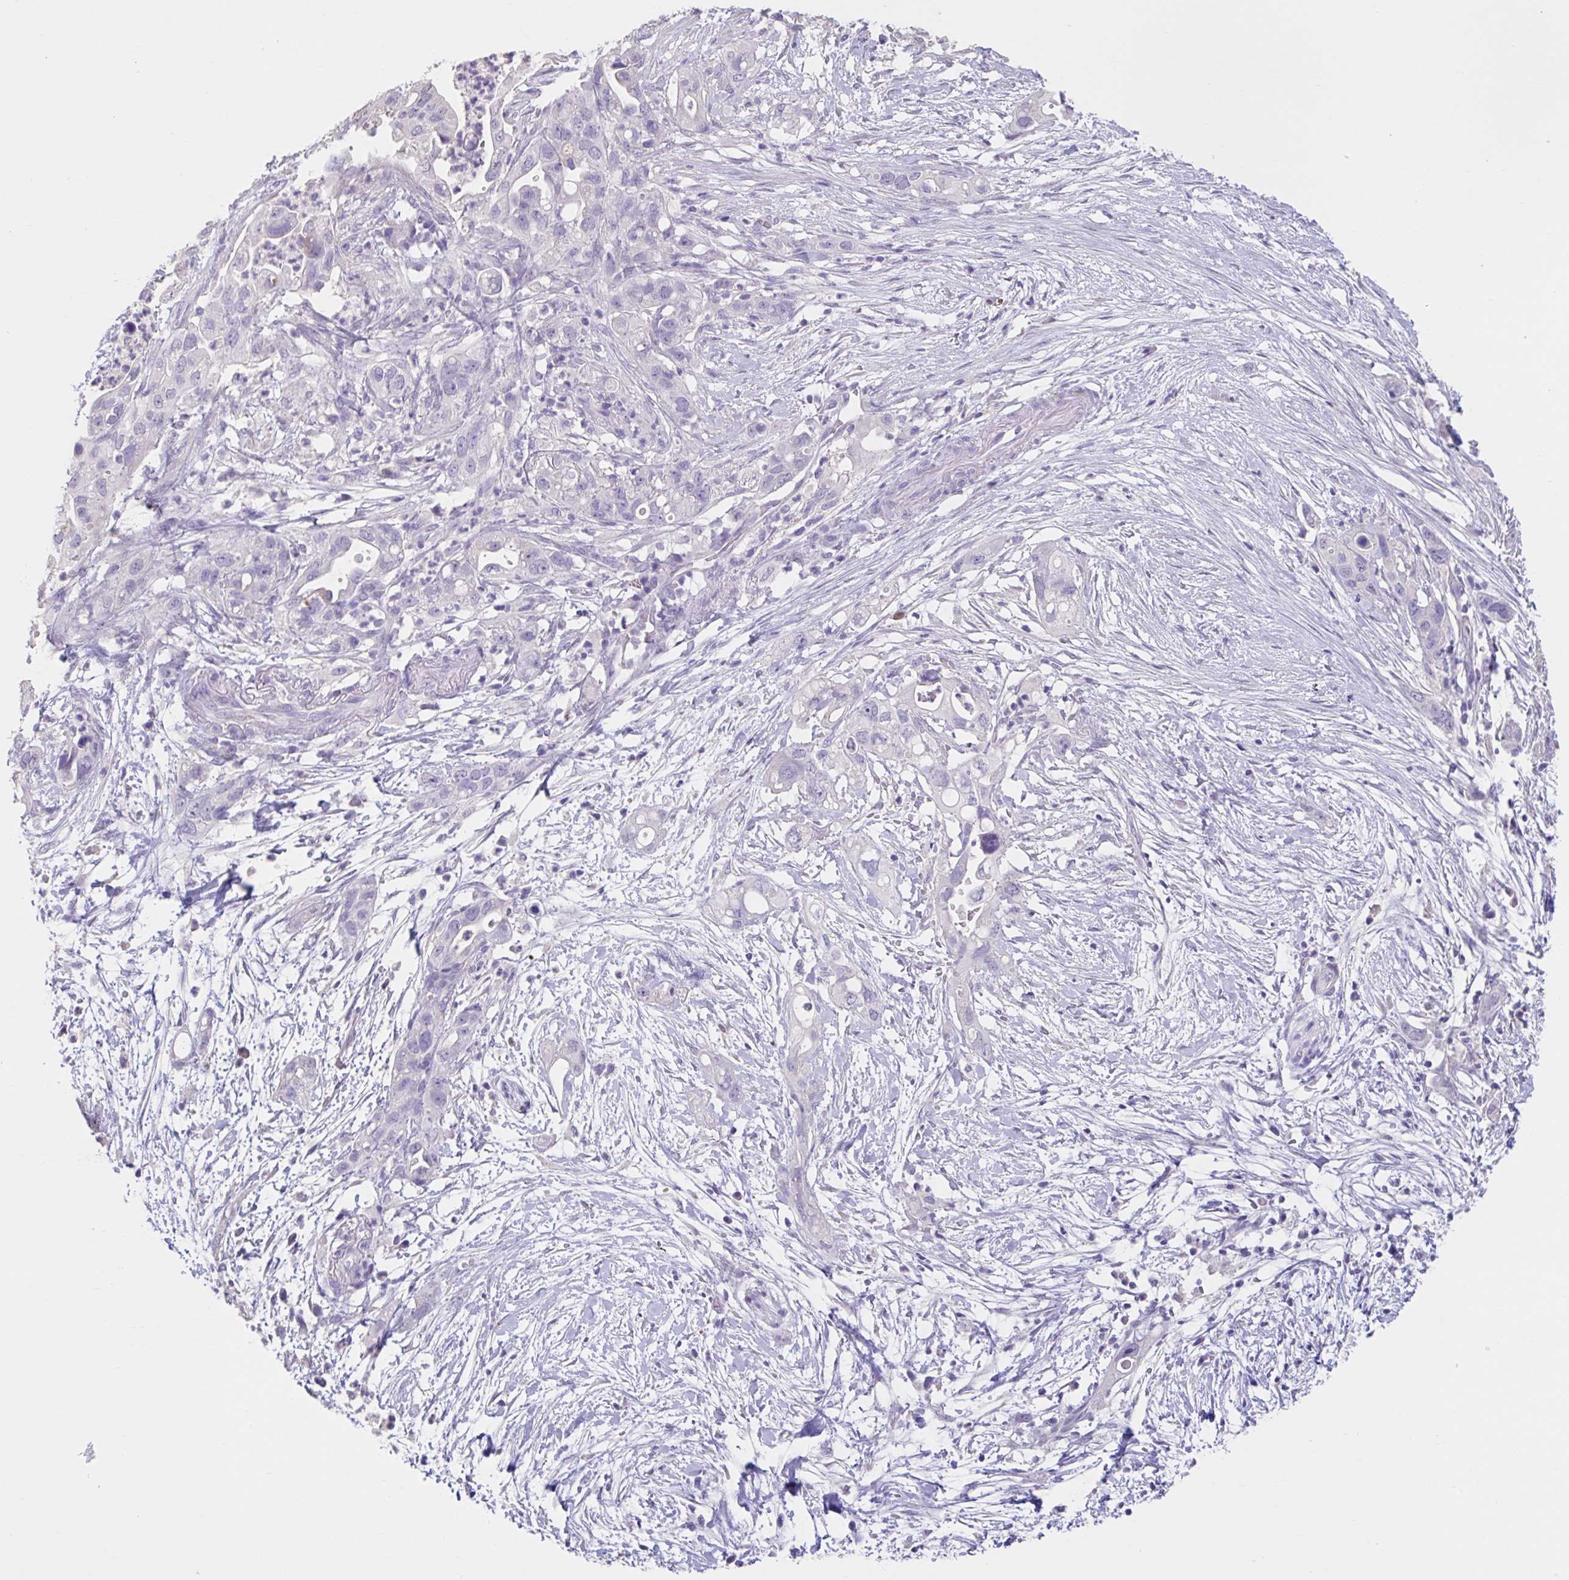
{"staining": {"intensity": "negative", "quantity": "none", "location": "none"}, "tissue": "pancreatic cancer", "cell_type": "Tumor cells", "image_type": "cancer", "snomed": [{"axis": "morphology", "description": "Adenocarcinoma, NOS"}, {"axis": "topography", "description": "Pancreas"}], "caption": "Pancreatic adenocarcinoma was stained to show a protein in brown. There is no significant staining in tumor cells.", "gene": "GPR162", "patient": {"sex": "female", "age": 72}}